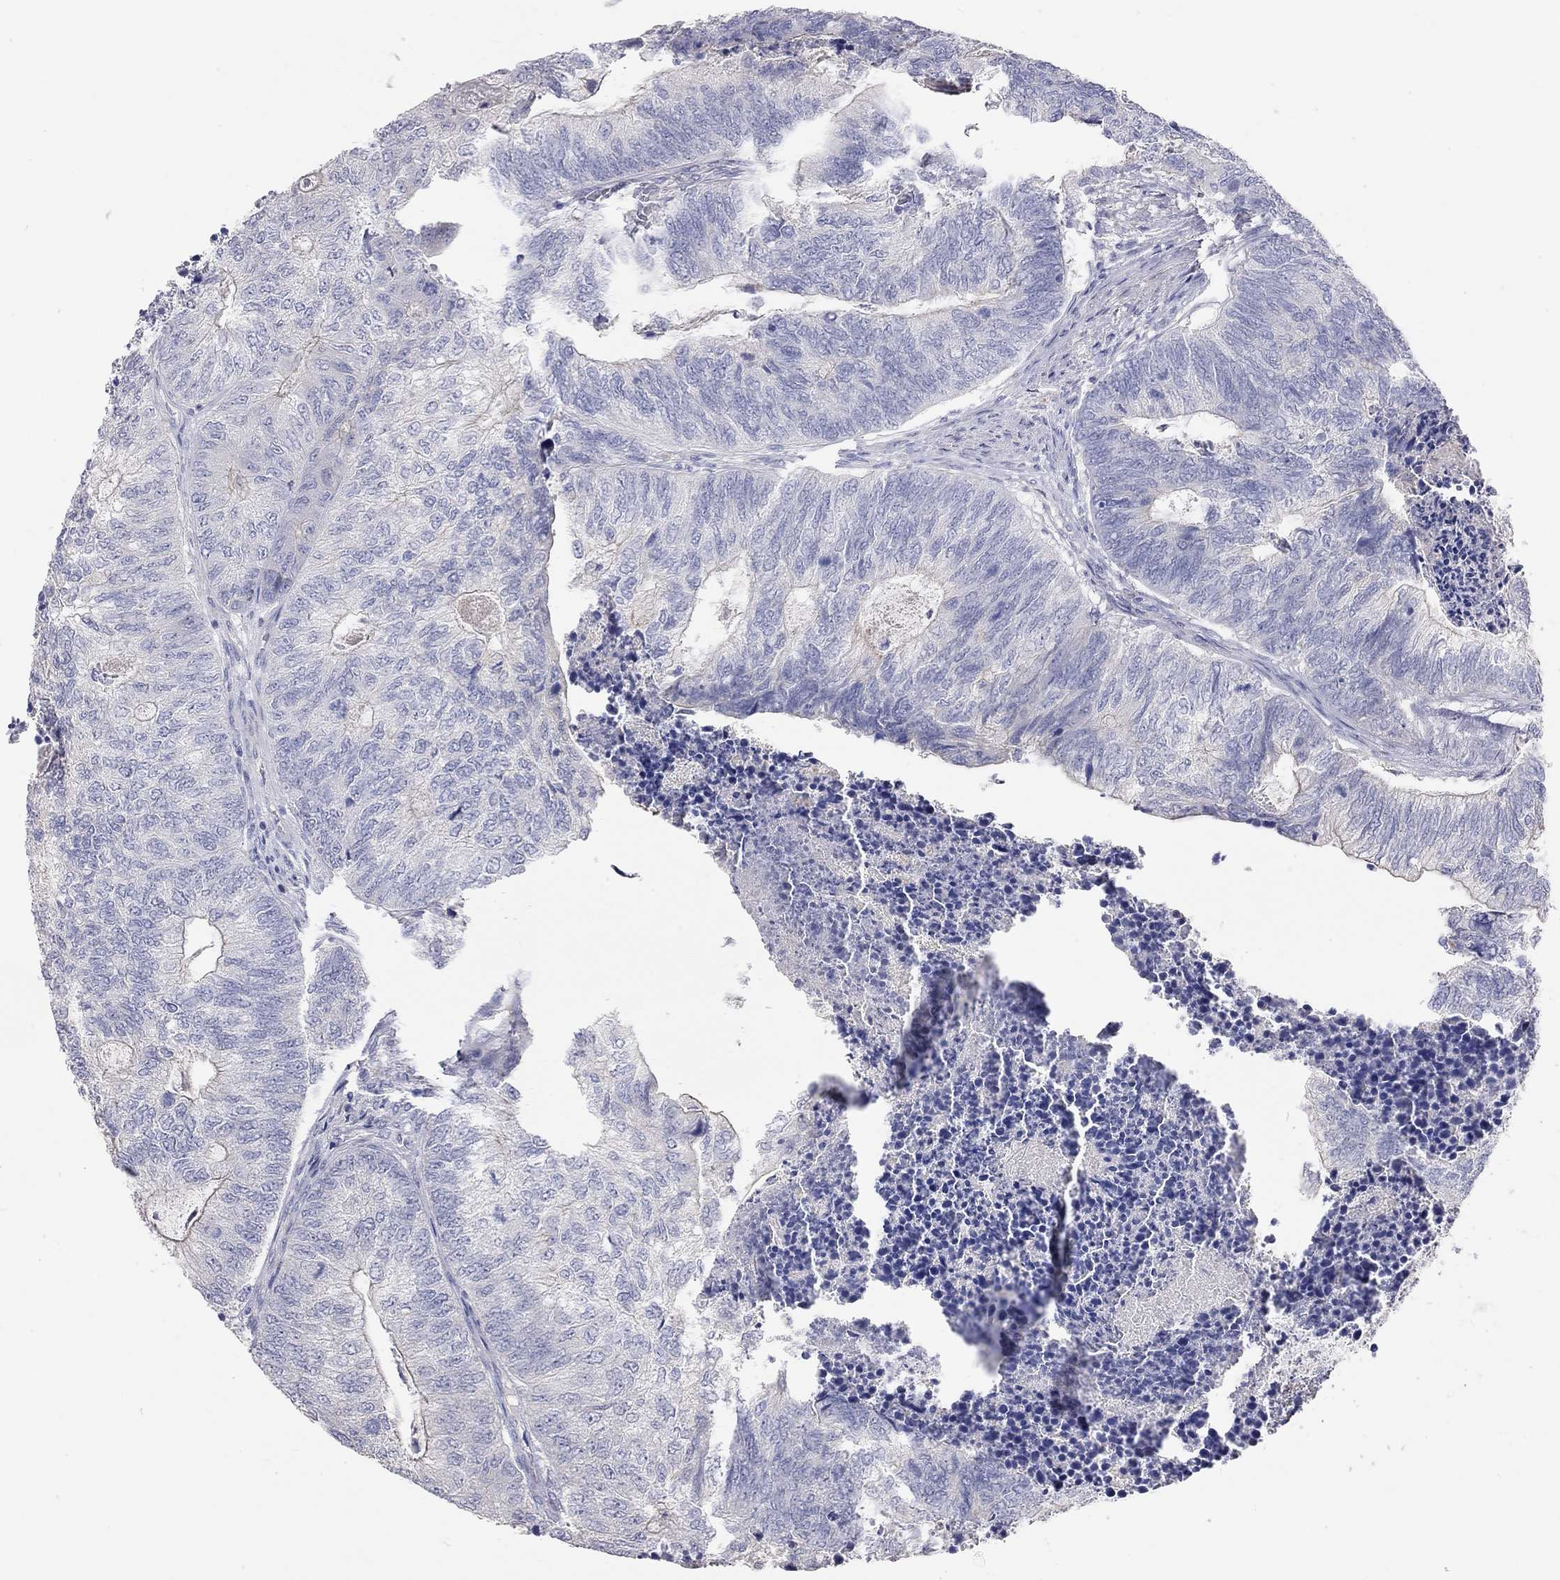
{"staining": {"intensity": "negative", "quantity": "none", "location": "none"}, "tissue": "colorectal cancer", "cell_type": "Tumor cells", "image_type": "cancer", "snomed": [{"axis": "morphology", "description": "Adenocarcinoma, NOS"}, {"axis": "topography", "description": "Colon"}], "caption": "This is an immunohistochemistry micrograph of colorectal adenocarcinoma. There is no staining in tumor cells.", "gene": "PAPSS2", "patient": {"sex": "female", "age": 67}}